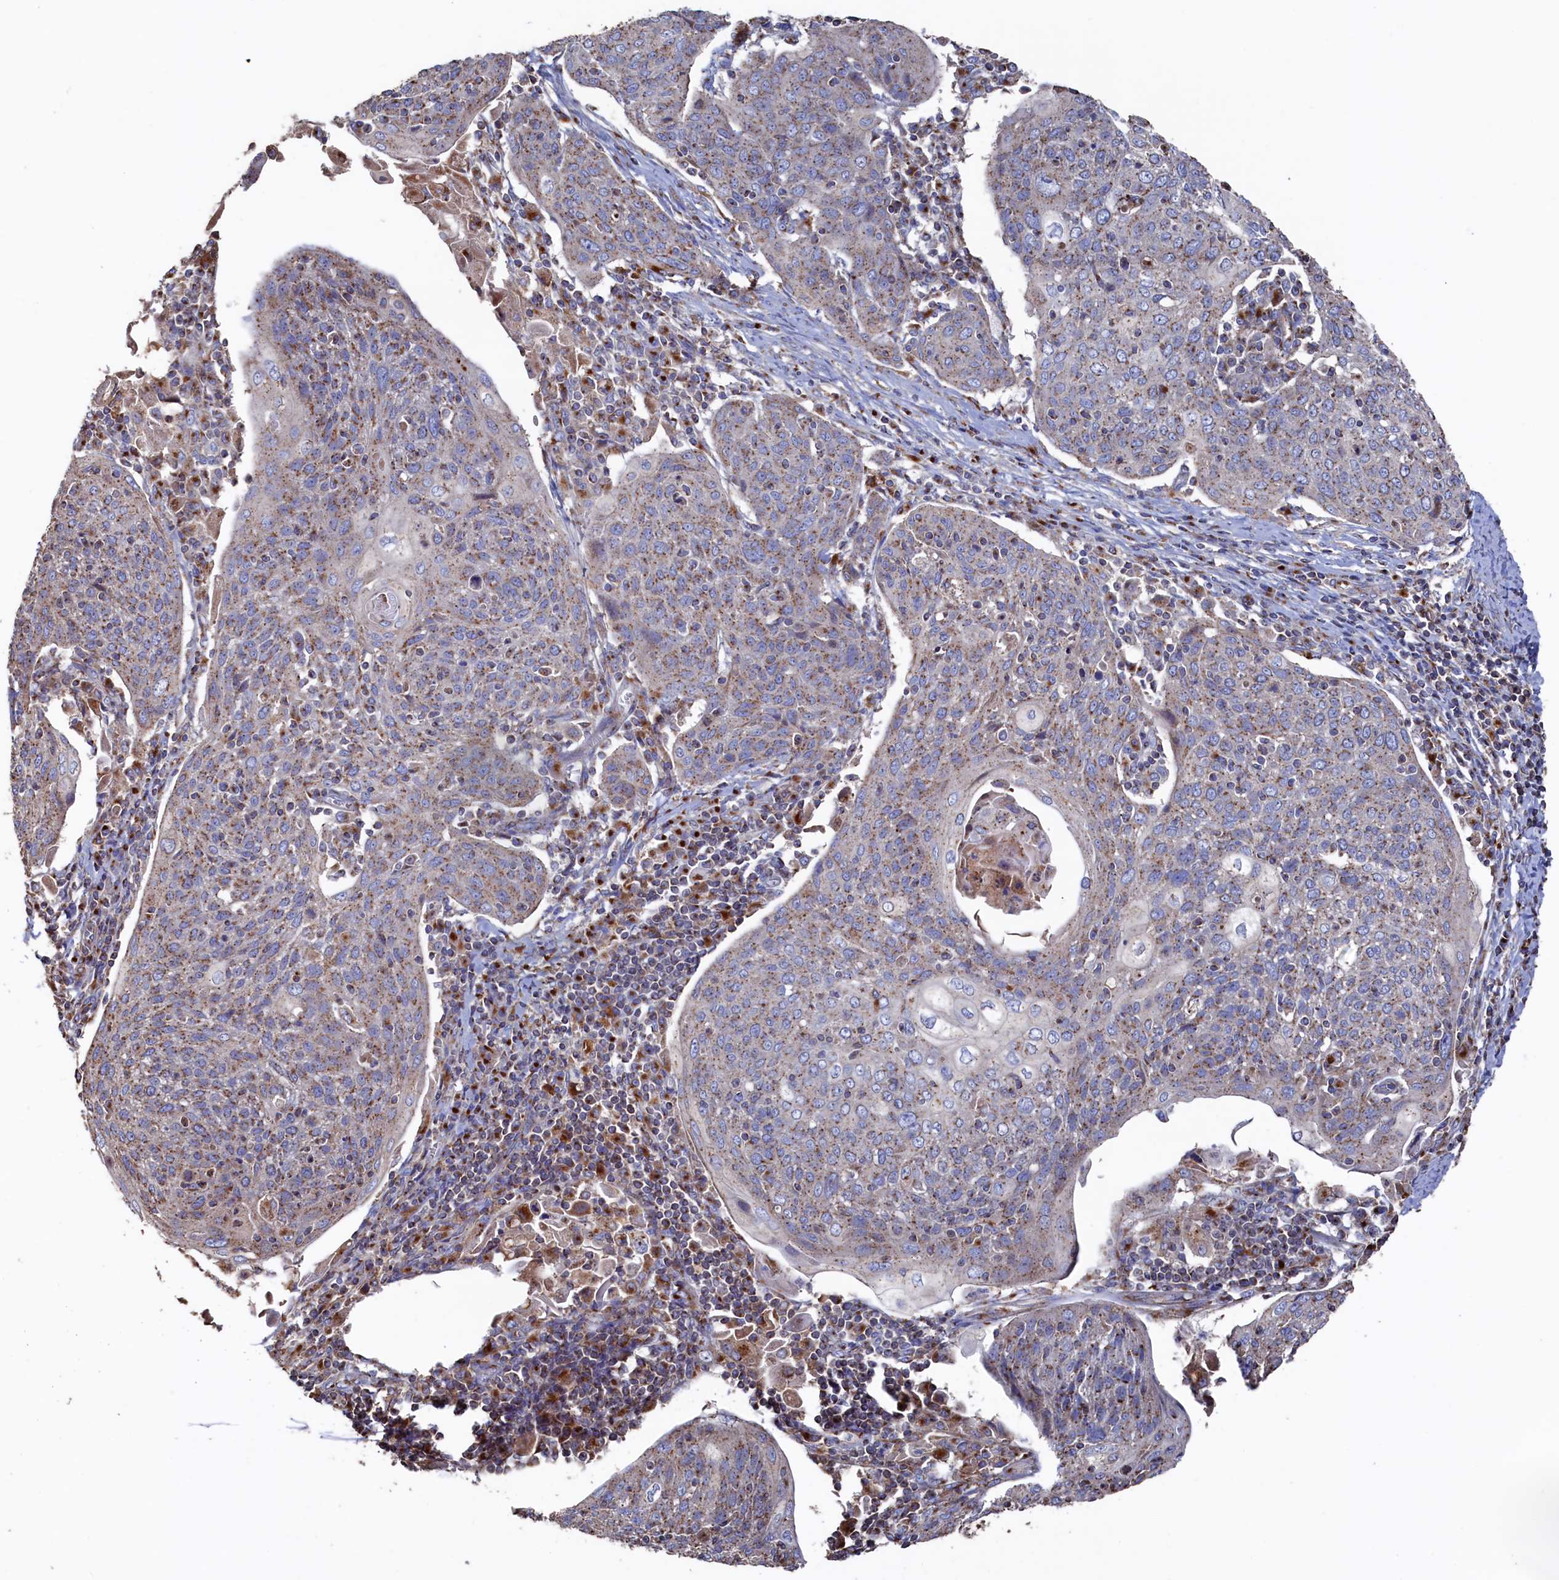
{"staining": {"intensity": "moderate", "quantity": ">75%", "location": "cytoplasmic/membranous"}, "tissue": "cervical cancer", "cell_type": "Tumor cells", "image_type": "cancer", "snomed": [{"axis": "morphology", "description": "Squamous cell carcinoma, NOS"}, {"axis": "topography", "description": "Cervix"}], "caption": "Immunohistochemical staining of cervical squamous cell carcinoma demonstrates moderate cytoplasmic/membranous protein positivity in about >75% of tumor cells.", "gene": "PRRC1", "patient": {"sex": "female", "age": 67}}